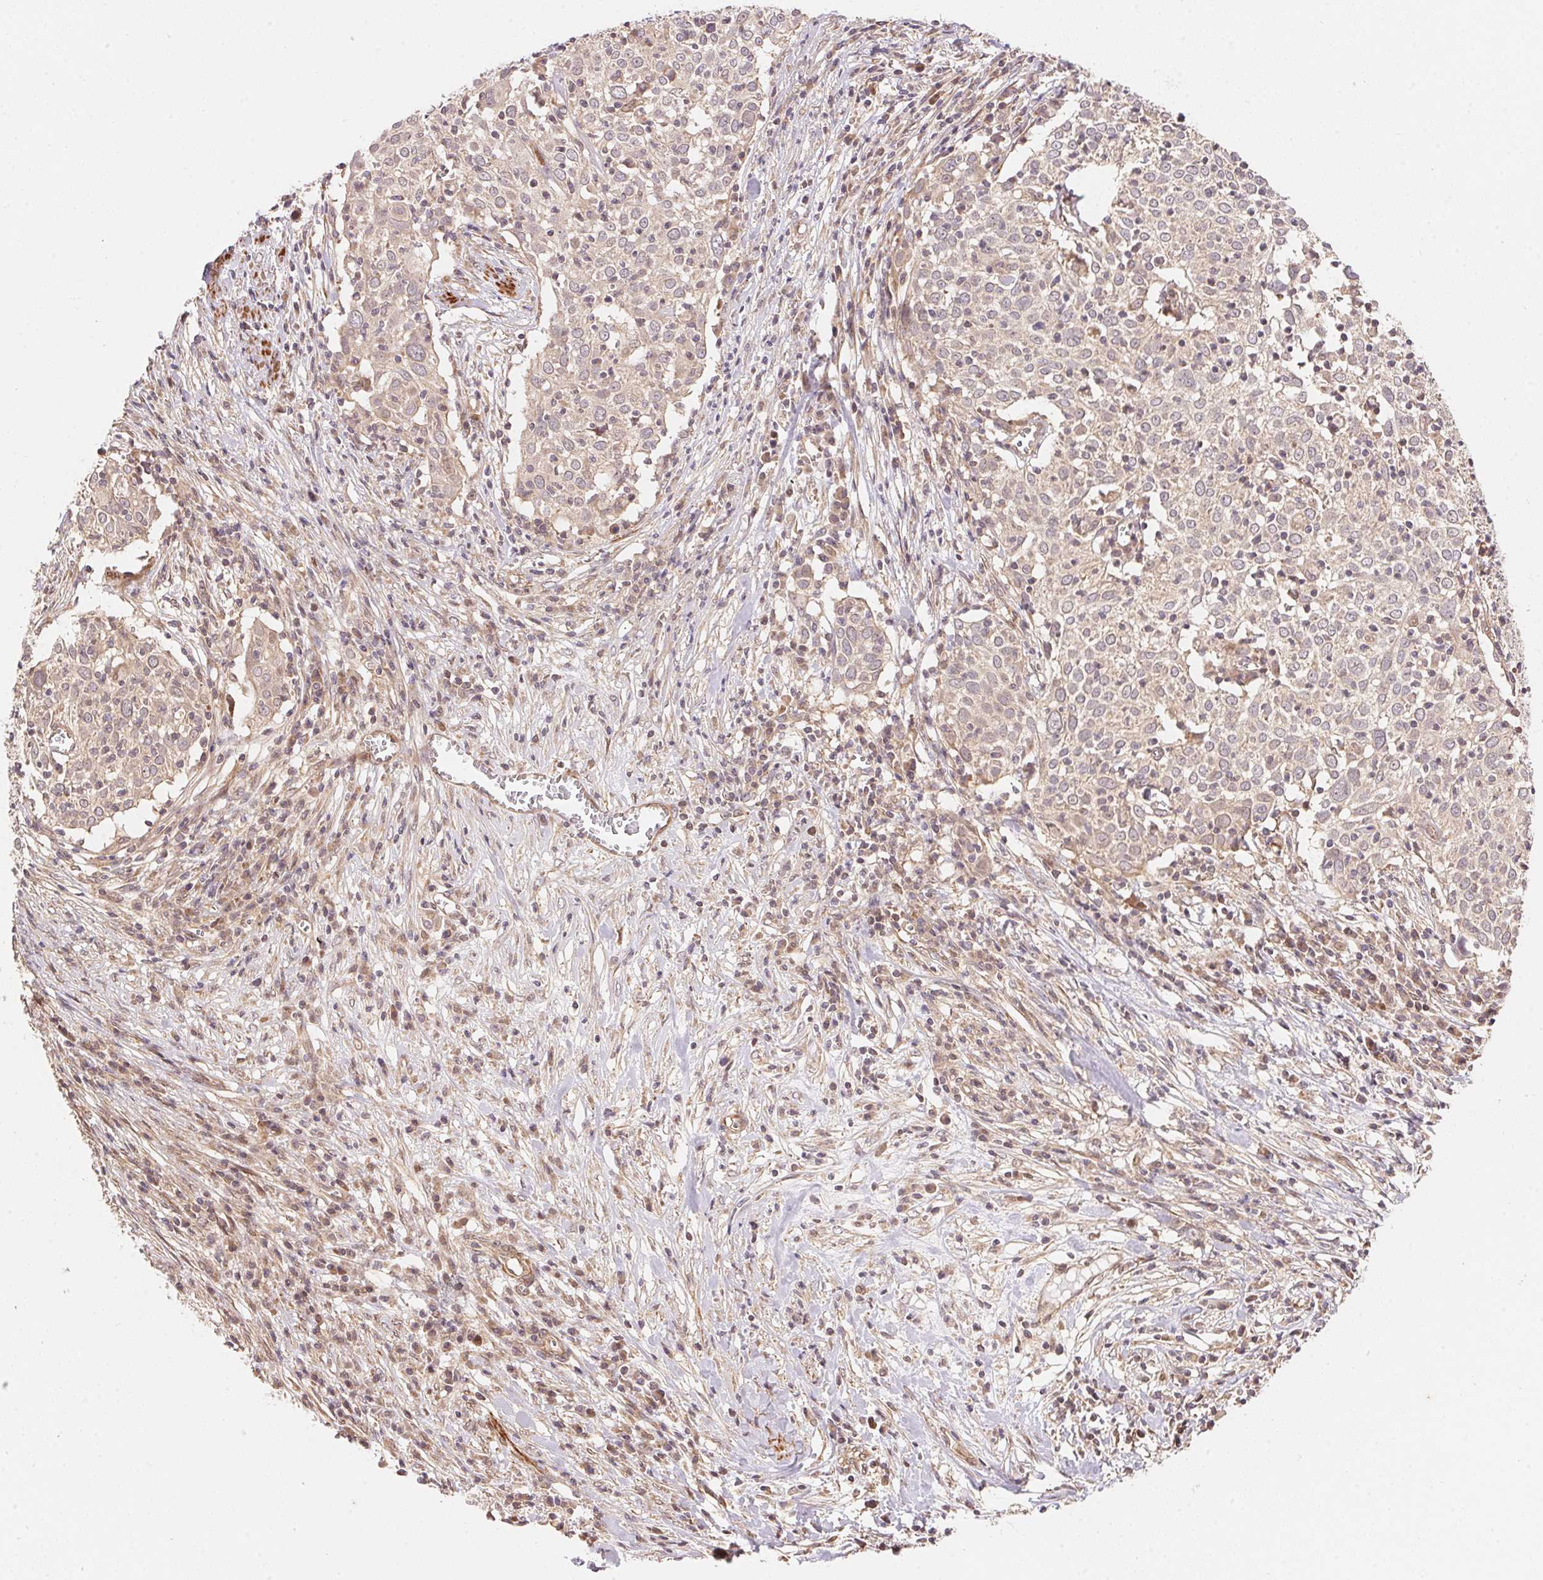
{"staining": {"intensity": "weak", "quantity": "<25%", "location": "cytoplasmic/membranous"}, "tissue": "cervical cancer", "cell_type": "Tumor cells", "image_type": "cancer", "snomed": [{"axis": "morphology", "description": "Squamous cell carcinoma, NOS"}, {"axis": "topography", "description": "Cervix"}], "caption": "There is no significant staining in tumor cells of cervical squamous cell carcinoma.", "gene": "TNIP2", "patient": {"sex": "female", "age": 39}}